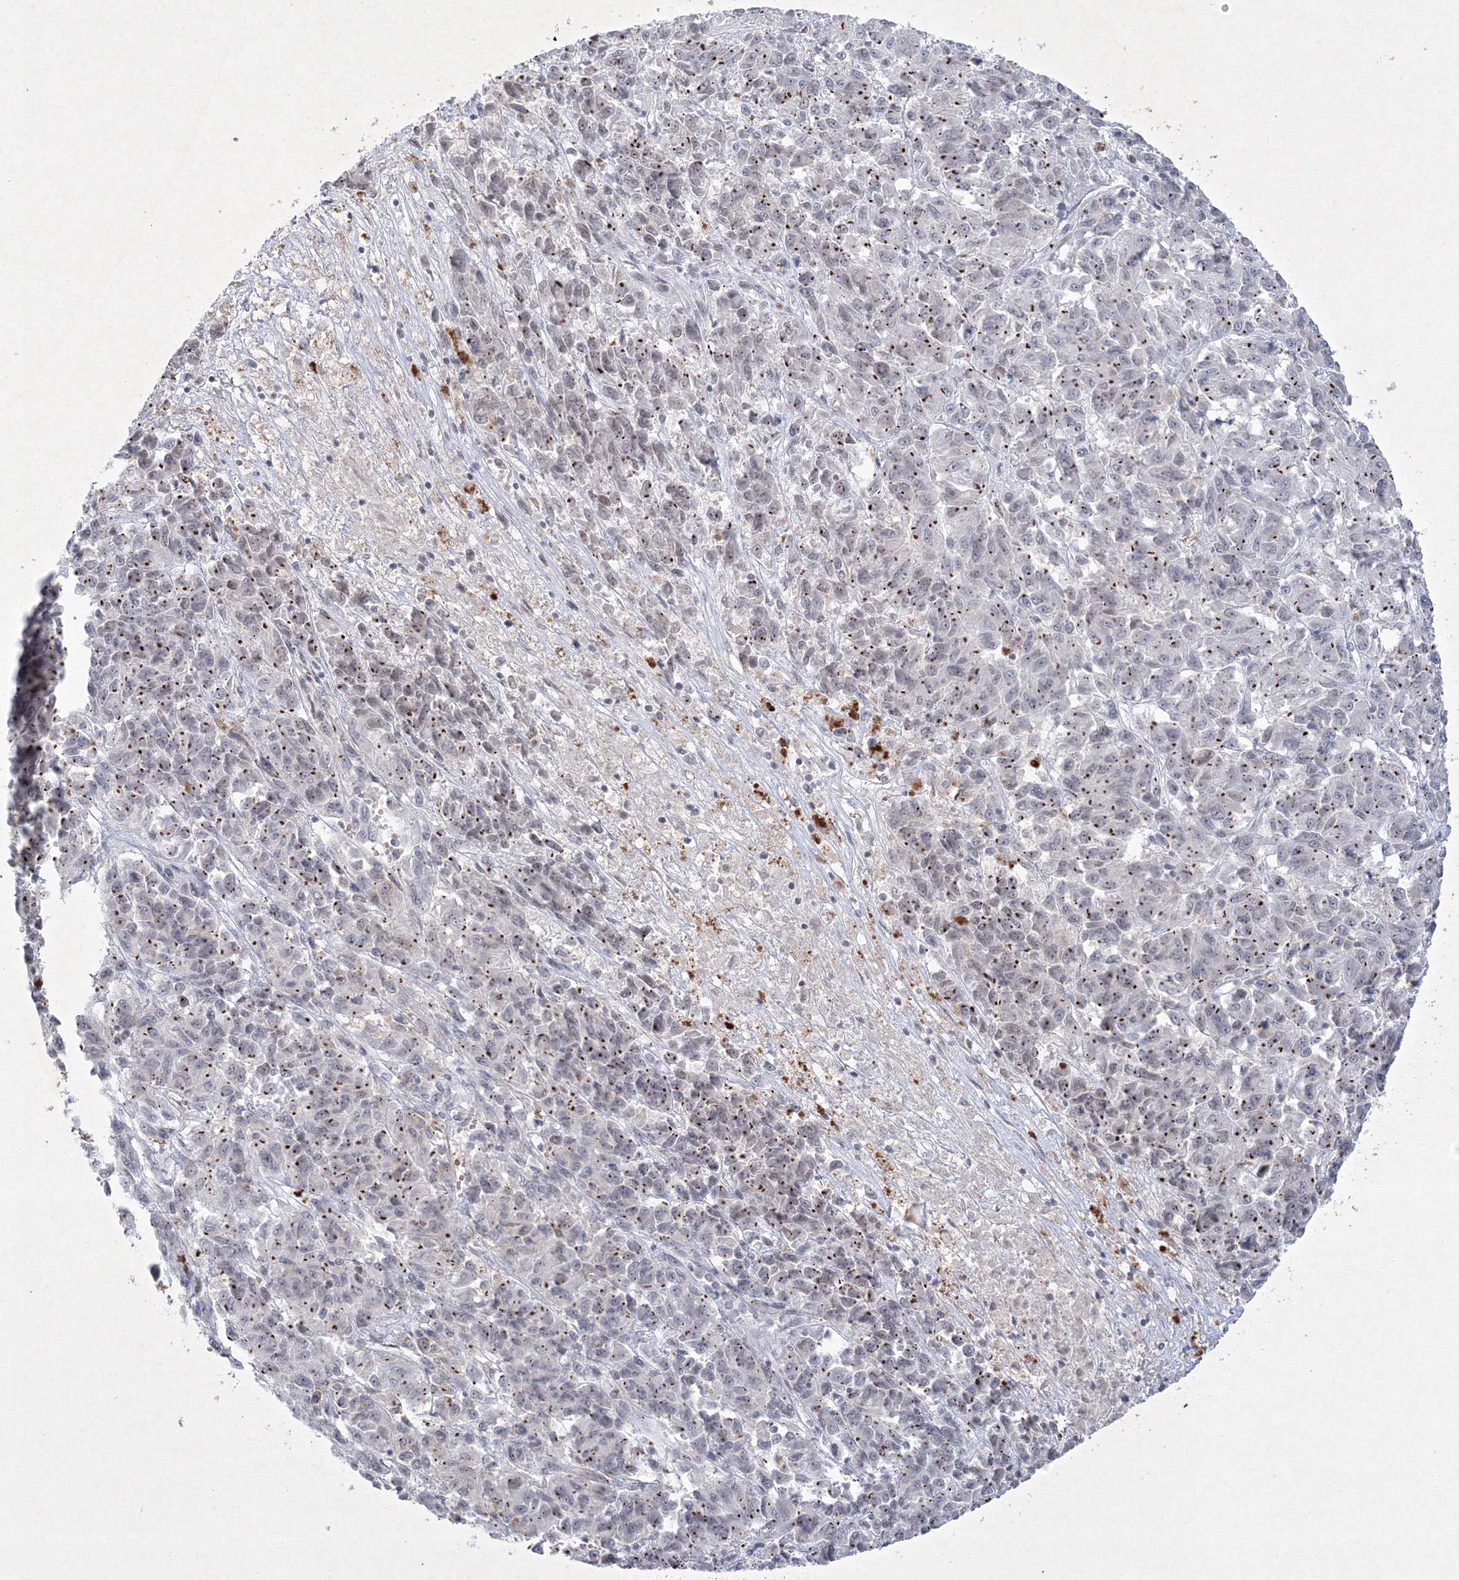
{"staining": {"intensity": "strong", "quantity": "25%-75%", "location": "cytoplasmic/membranous"}, "tissue": "melanoma", "cell_type": "Tumor cells", "image_type": "cancer", "snomed": [{"axis": "morphology", "description": "Malignant melanoma, Metastatic site"}, {"axis": "topography", "description": "Lung"}], "caption": "This image shows immunohistochemistry (IHC) staining of human melanoma, with high strong cytoplasmic/membranous expression in approximately 25%-75% of tumor cells.", "gene": "NXPE3", "patient": {"sex": "male", "age": 64}}